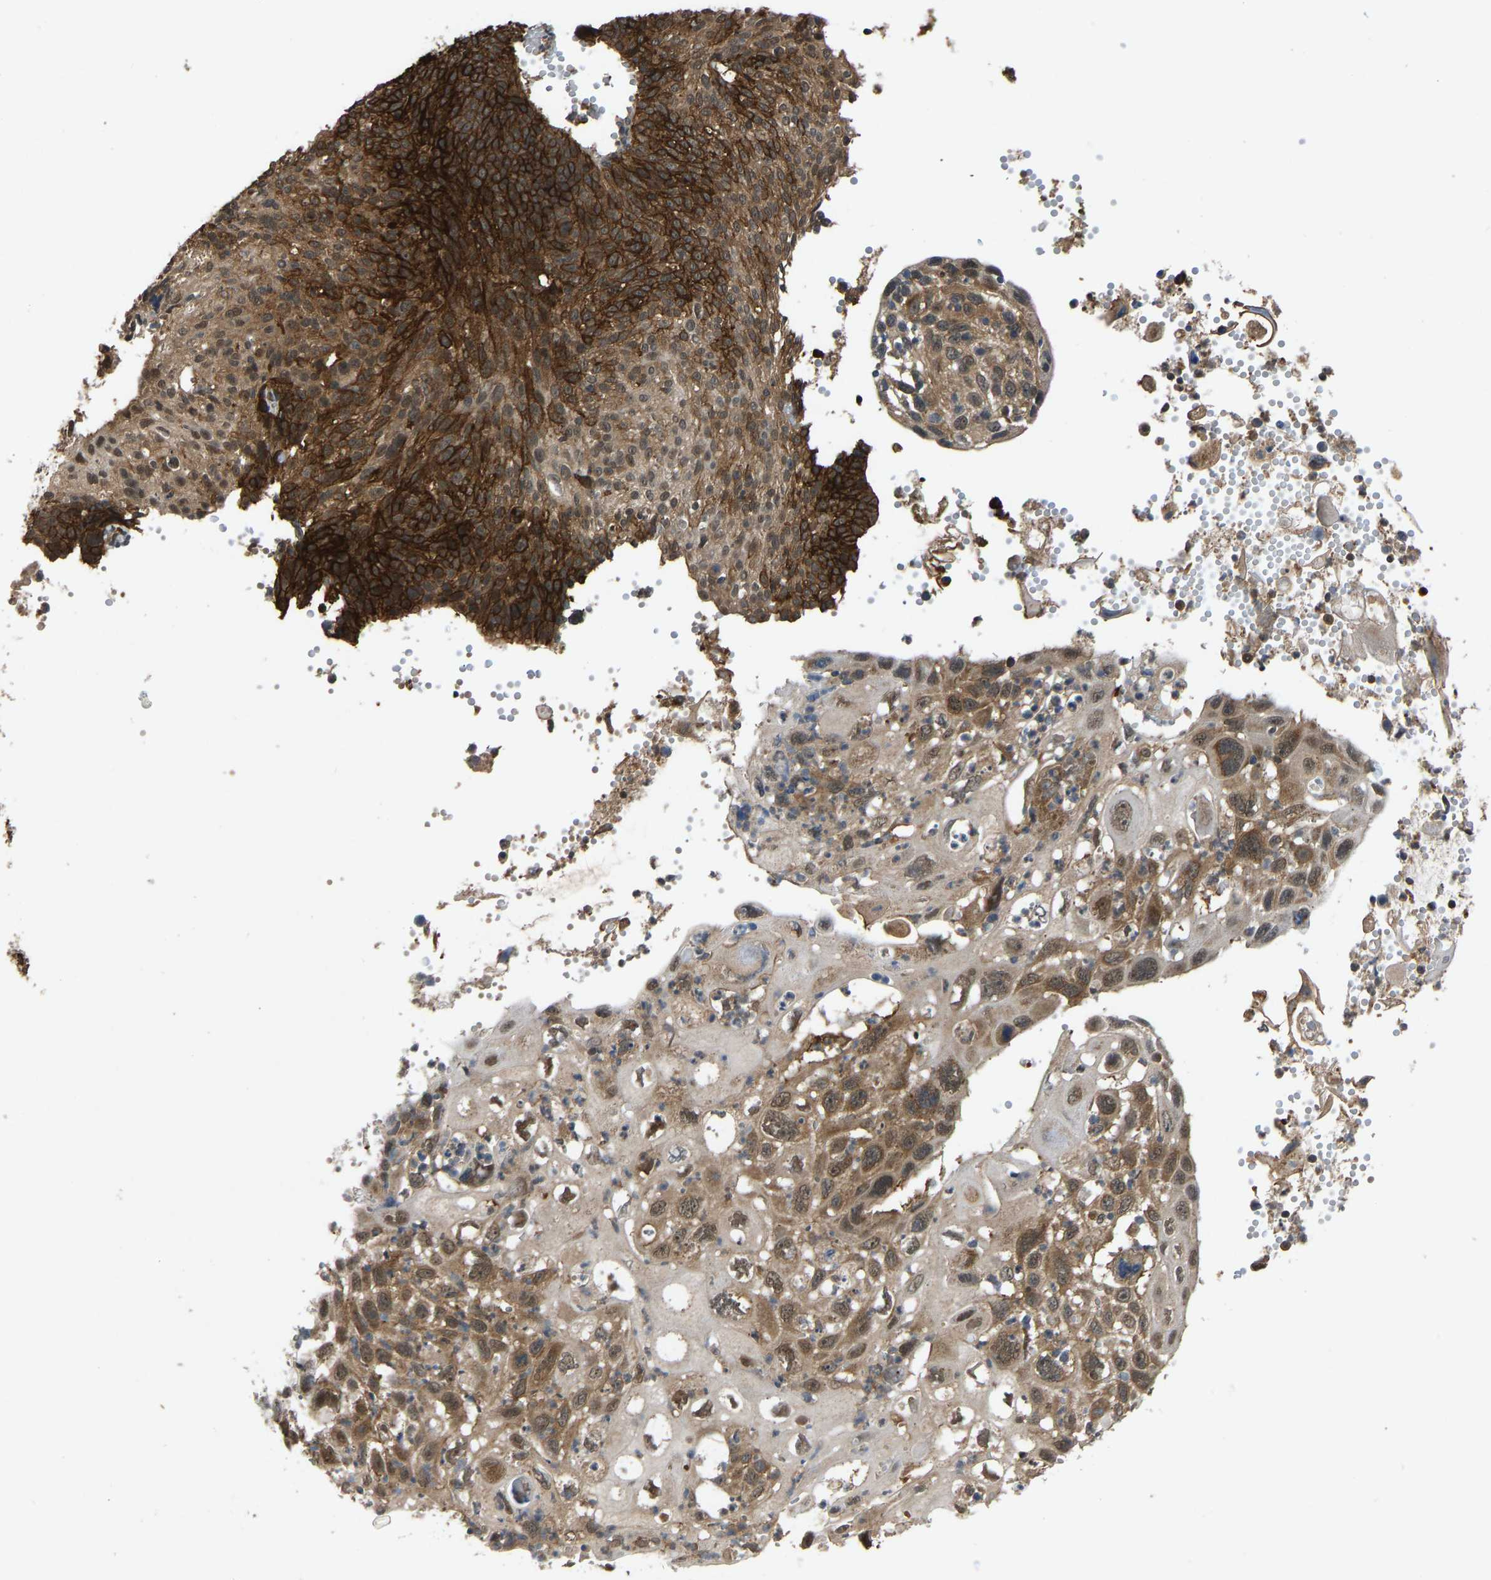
{"staining": {"intensity": "moderate", "quantity": ">75%", "location": "cytoplasmic/membranous,nuclear"}, "tissue": "cervical cancer", "cell_type": "Tumor cells", "image_type": "cancer", "snomed": [{"axis": "morphology", "description": "Squamous cell carcinoma, NOS"}, {"axis": "topography", "description": "Cervix"}], "caption": "A brown stain labels moderate cytoplasmic/membranous and nuclear staining of a protein in human cervical cancer tumor cells. The staining was performed using DAB (3,3'-diaminobenzidine), with brown indicating positive protein expression. Nuclei are stained blue with hematoxylin.", "gene": "CCT8", "patient": {"sex": "female", "age": 70}}